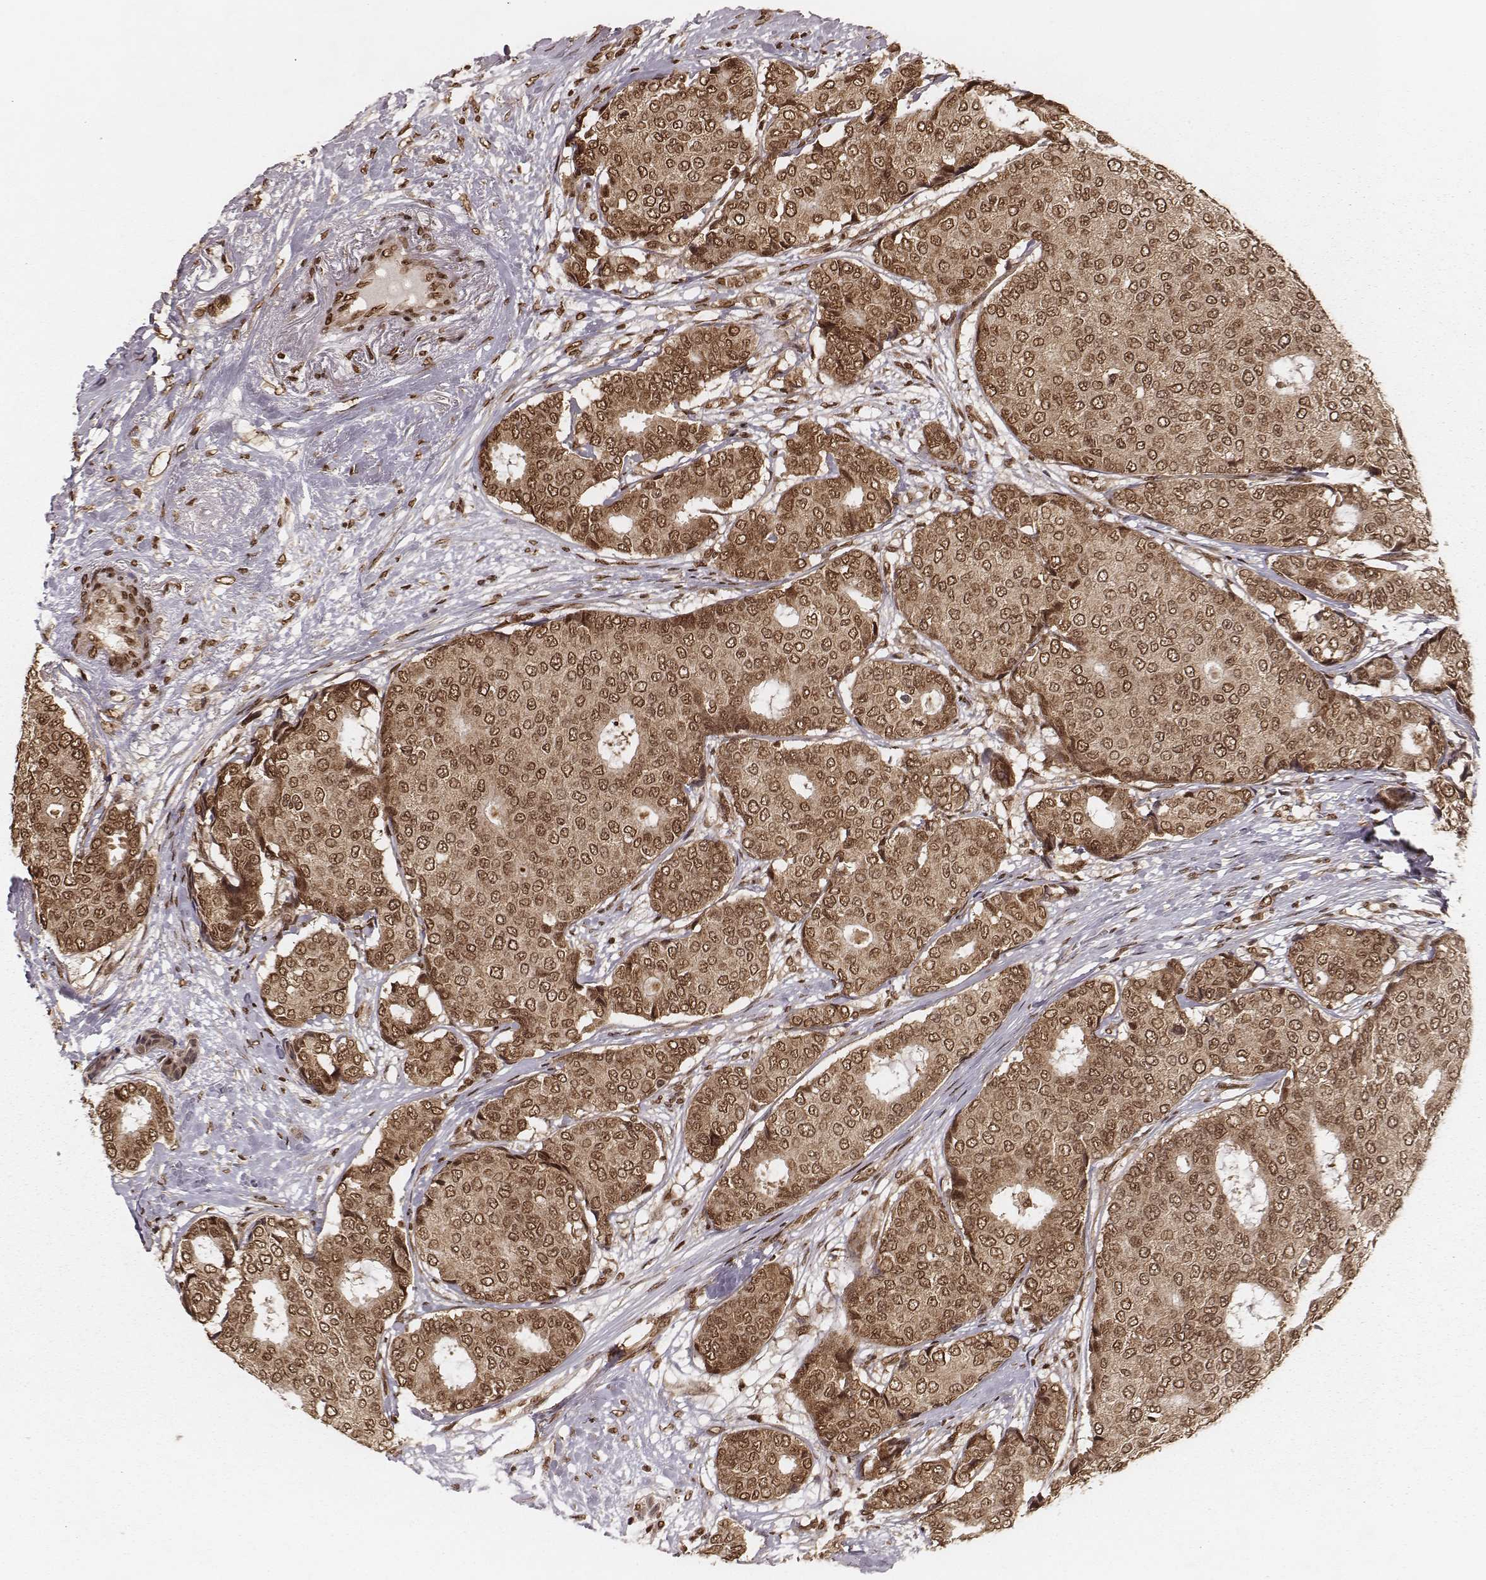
{"staining": {"intensity": "moderate", "quantity": ">75%", "location": "cytoplasmic/membranous,nuclear"}, "tissue": "breast cancer", "cell_type": "Tumor cells", "image_type": "cancer", "snomed": [{"axis": "morphology", "description": "Duct carcinoma"}, {"axis": "topography", "description": "Breast"}], "caption": "Human breast cancer (invasive ductal carcinoma) stained for a protein (brown) displays moderate cytoplasmic/membranous and nuclear positive positivity in about >75% of tumor cells.", "gene": "NFX1", "patient": {"sex": "female", "age": 75}}